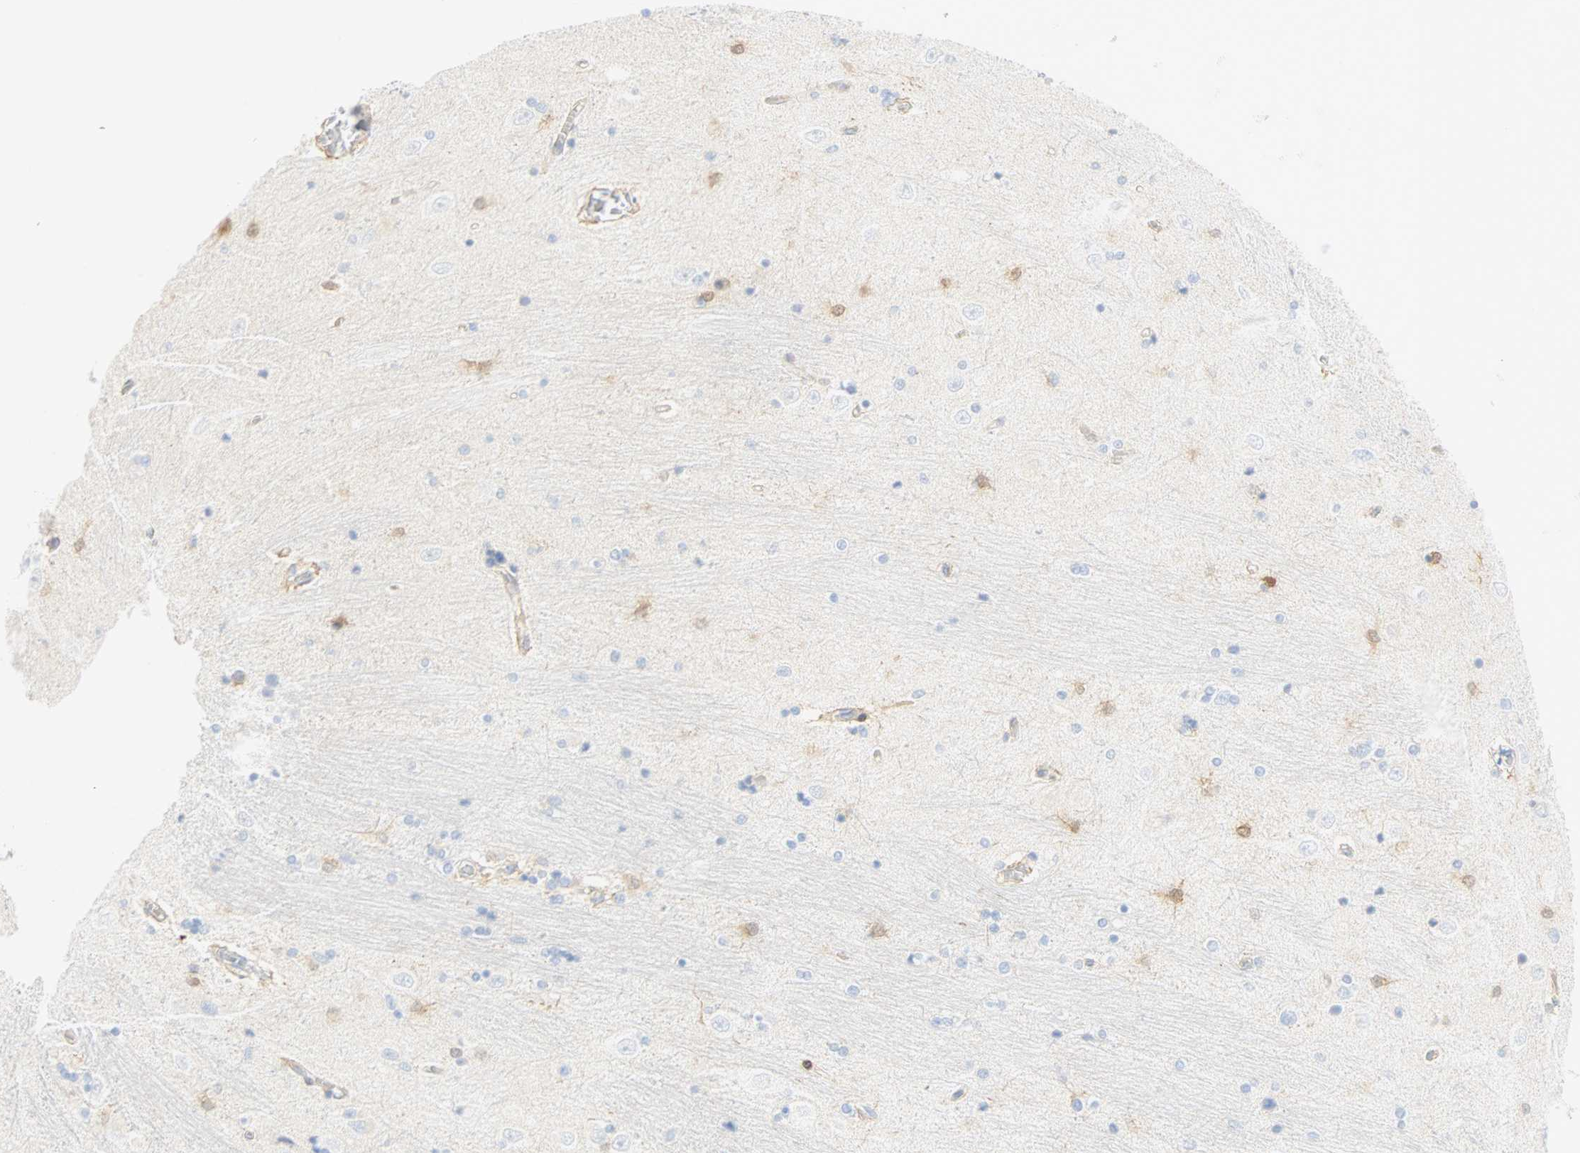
{"staining": {"intensity": "weak", "quantity": "<25%", "location": "nuclear"}, "tissue": "hippocampus", "cell_type": "Glial cells", "image_type": "normal", "snomed": [{"axis": "morphology", "description": "Normal tissue, NOS"}, {"axis": "topography", "description": "Hippocampus"}], "caption": "Human hippocampus stained for a protein using IHC shows no expression in glial cells.", "gene": "SELENBP1", "patient": {"sex": "female", "age": 54}}